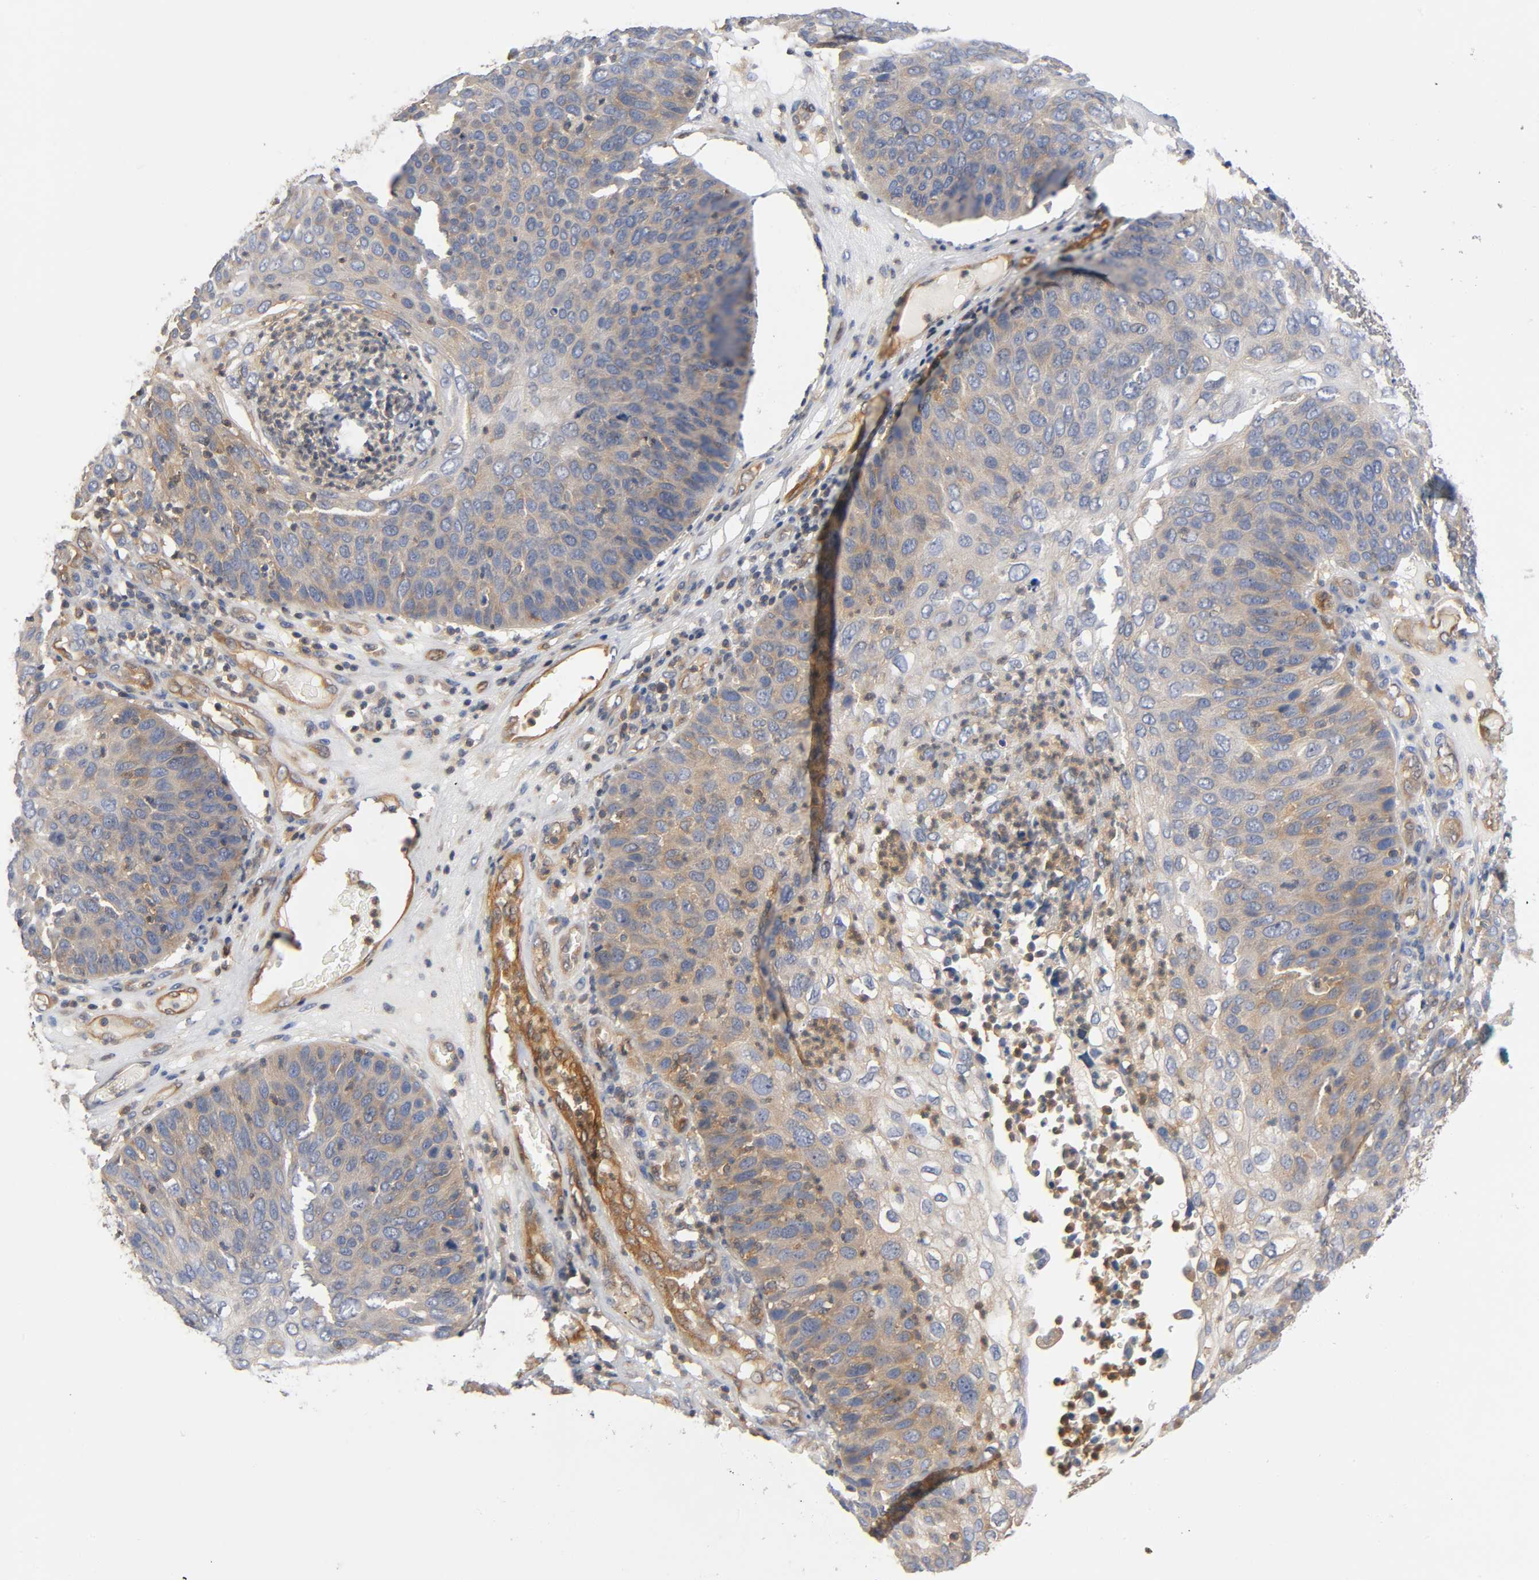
{"staining": {"intensity": "moderate", "quantity": ">75%", "location": "cytoplasmic/membranous"}, "tissue": "skin cancer", "cell_type": "Tumor cells", "image_type": "cancer", "snomed": [{"axis": "morphology", "description": "Squamous cell carcinoma, NOS"}, {"axis": "topography", "description": "Skin"}], "caption": "DAB immunohistochemical staining of skin squamous cell carcinoma reveals moderate cytoplasmic/membranous protein expression in about >75% of tumor cells. Nuclei are stained in blue.", "gene": "PRKAB1", "patient": {"sex": "male", "age": 87}}